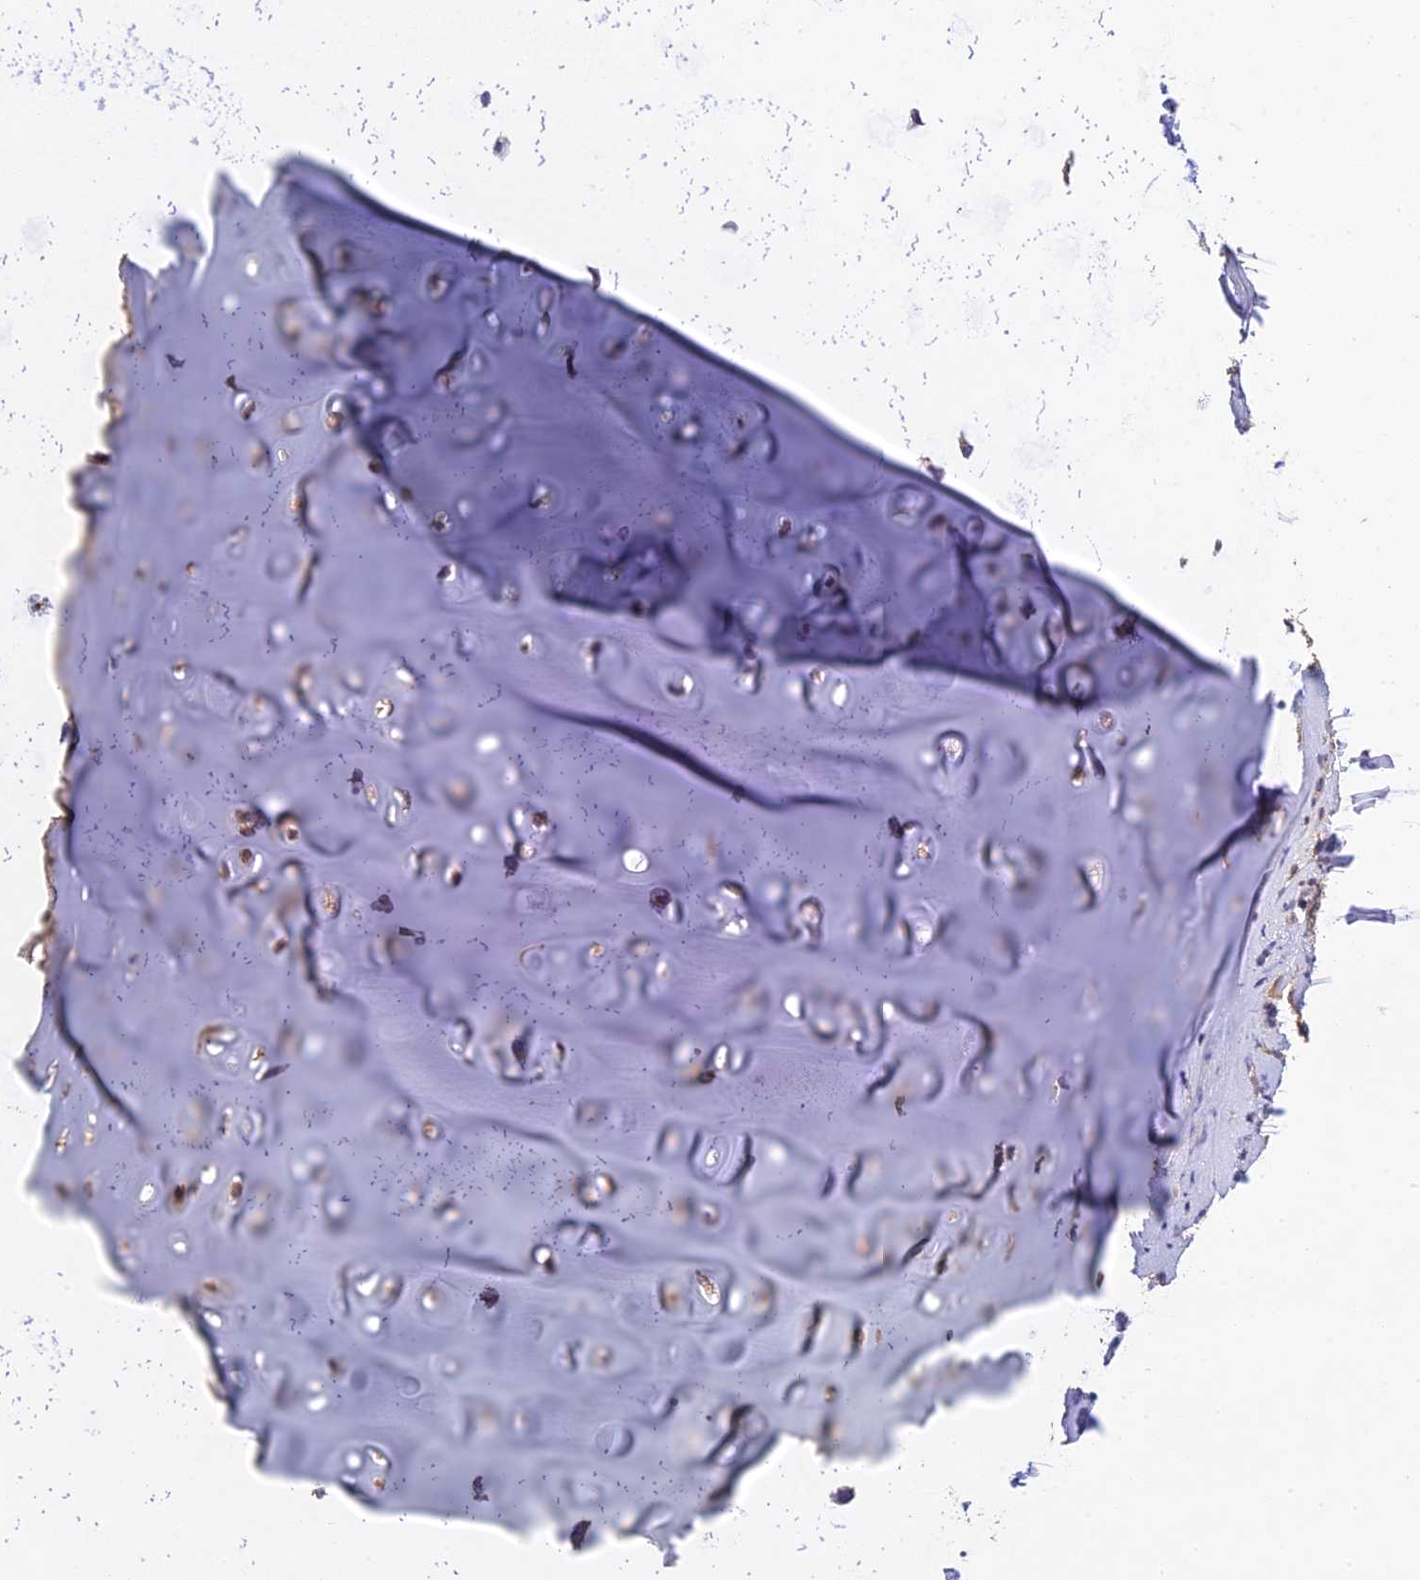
{"staining": {"intensity": "weak", "quantity": ">75%", "location": "cytoplasmic/membranous"}, "tissue": "adipose tissue", "cell_type": "Adipocytes", "image_type": "normal", "snomed": [{"axis": "morphology", "description": "Normal tissue, NOS"}, {"axis": "morphology", "description": "Basal cell carcinoma"}, {"axis": "topography", "description": "Cartilage tissue"}, {"axis": "topography", "description": "Nasopharynx"}, {"axis": "topography", "description": "Oral tissue"}], "caption": "IHC photomicrograph of benign adipose tissue: adipose tissue stained using IHC reveals low levels of weak protein expression localized specifically in the cytoplasmic/membranous of adipocytes, appearing as a cytoplasmic/membranous brown color.", "gene": "DENND5B", "patient": {"sex": "female", "age": 77}}